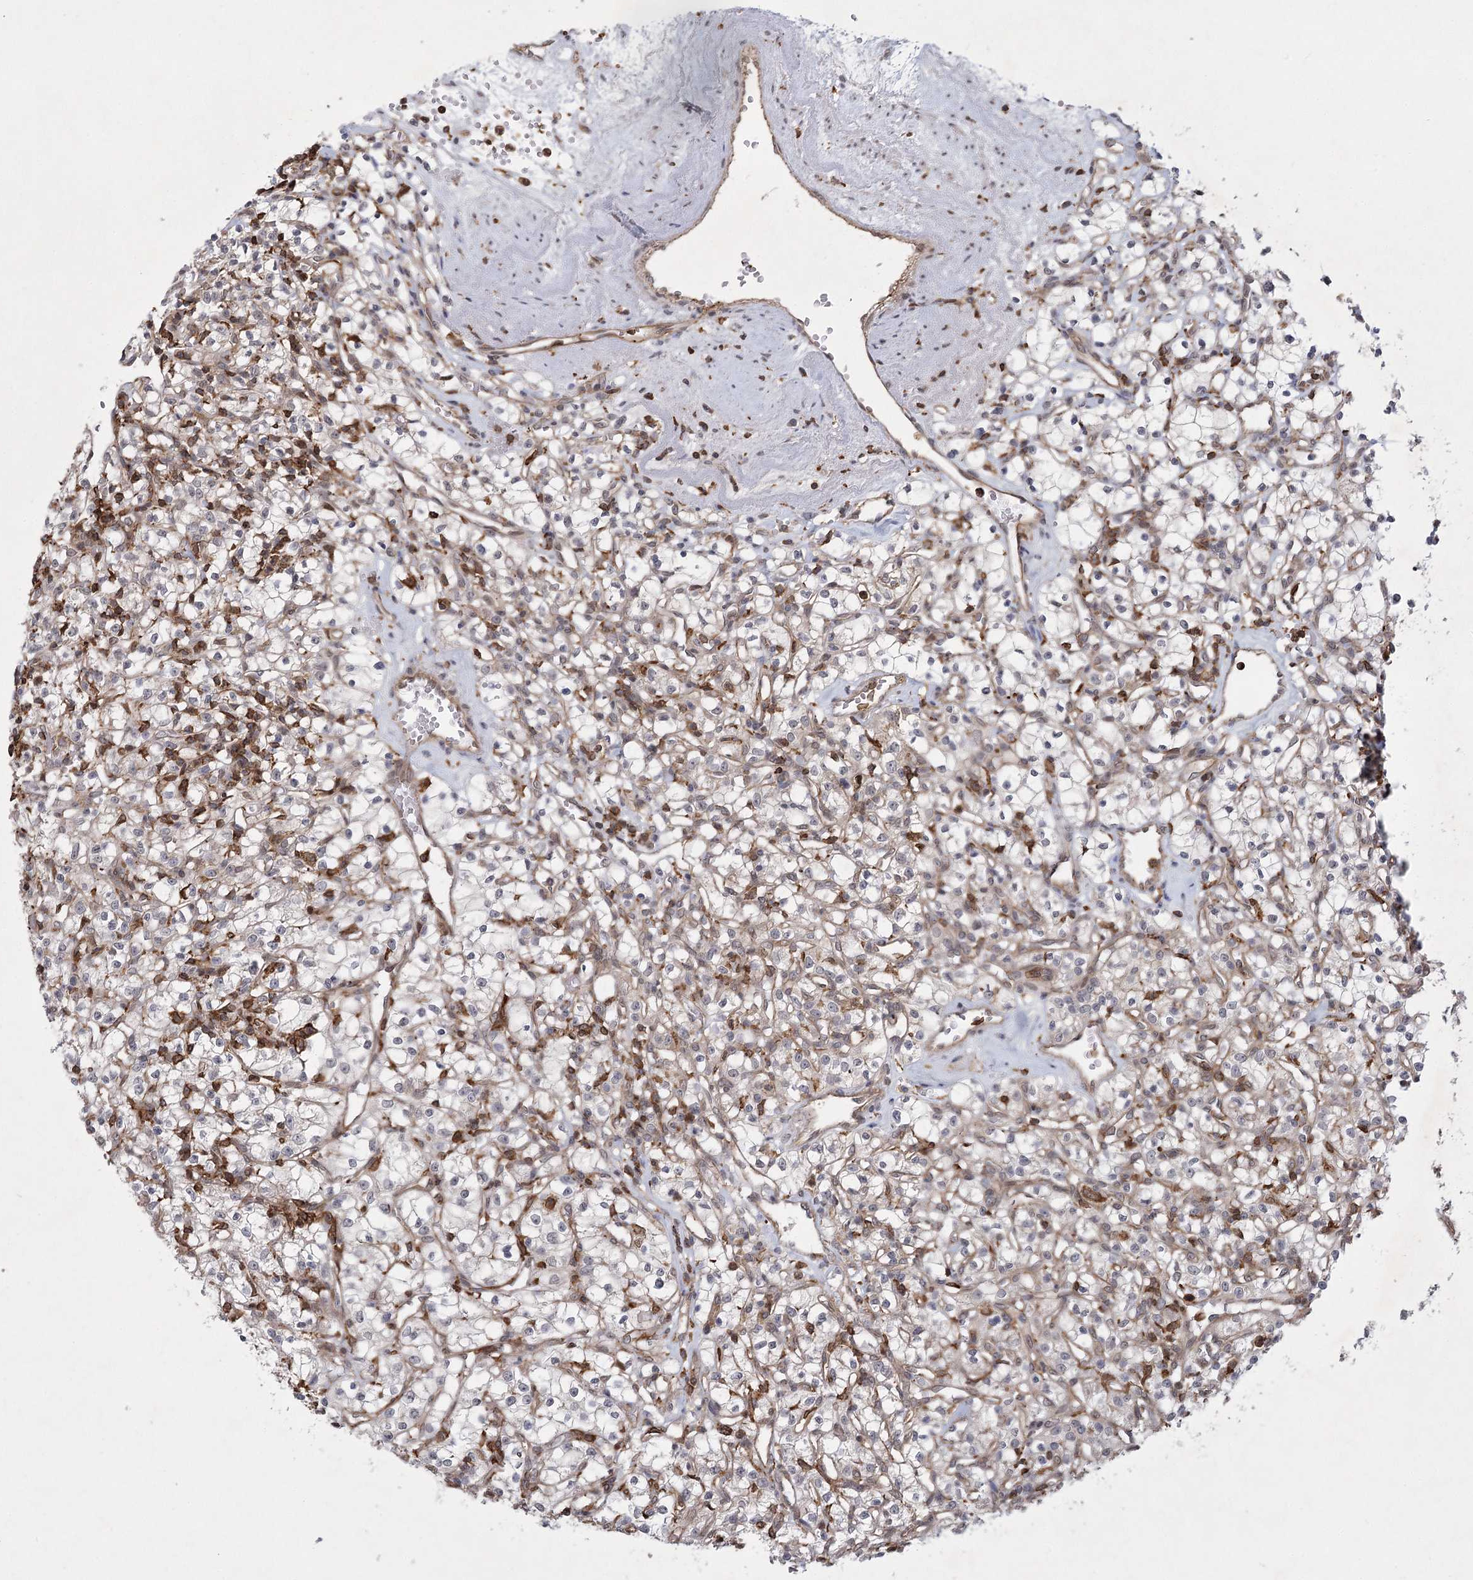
{"staining": {"intensity": "negative", "quantity": "none", "location": "none"}, "tissue": "renal cancer", "cell_type": "Tumor cells", "image_type": "cancer", "snomed": [{"axis": "morphology", "description": "Adenocarcinoma, NOS"}, {"axis": "topography", "description": "Kidney"}], "caption": "Immunohistochemistry of human adenocarcinoma (renal) reveals no positivity in tumor cells.", "gene": "MEPE", "patient": {"sex": "female", "age": 59}}